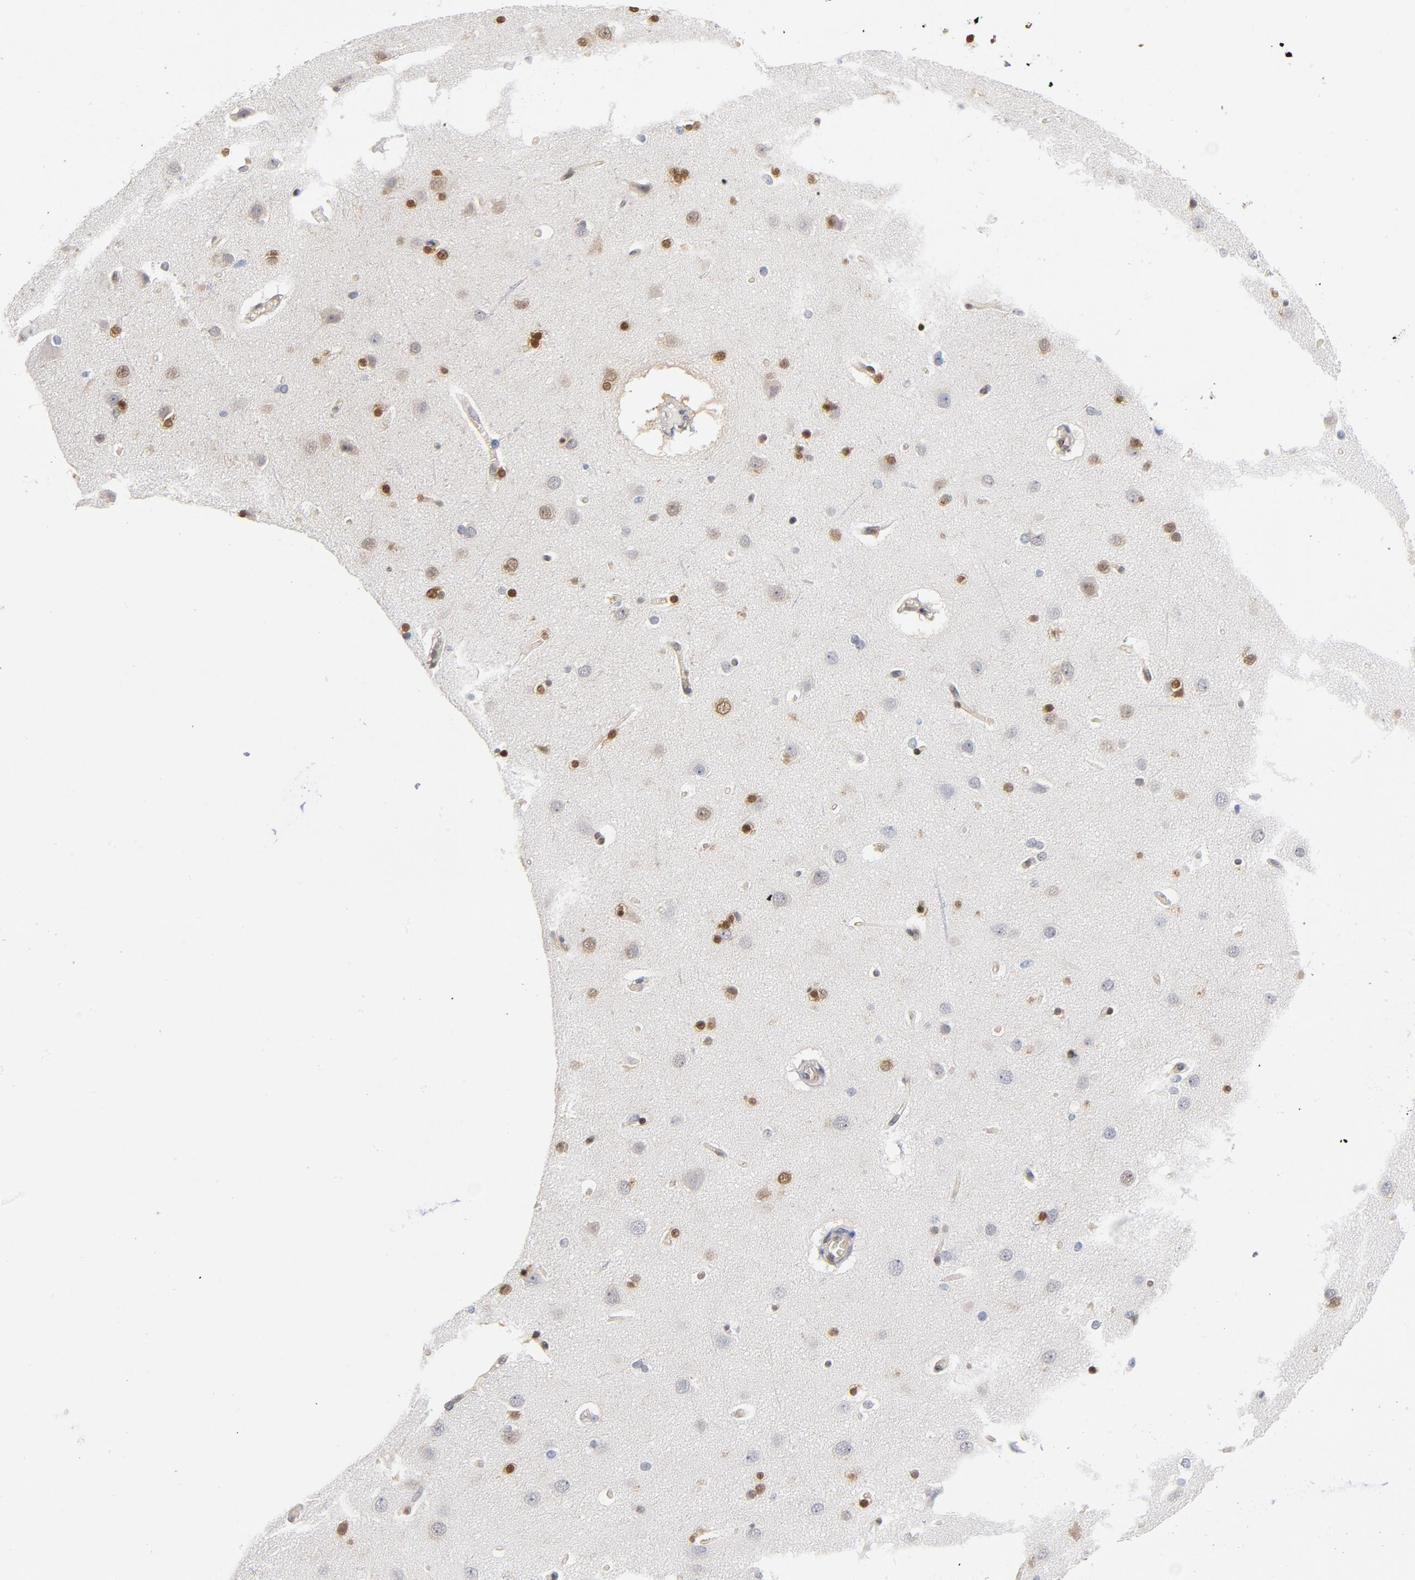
{"staining": {"intensity": "negative", "quantity": "none", "location": "none"}, "tissue": "cerebral cortex", "cell_type": "Endothelial cells", "image_type": "normal", "snomed": [{"axis": "morphology", "description": "Normal tissue, NOS"}, {"axis": "topography", "description": "Cerebral cortex"}], "caption": "Micrograph shows no protein positivity in endothelial cells of unremarkable cerebral cortex. (Immunohistochemistry (ihc), brightfield microscopy, high magnification).", "gene": "CDKN1B", "patient": {"sex": "female", "age": 54}}